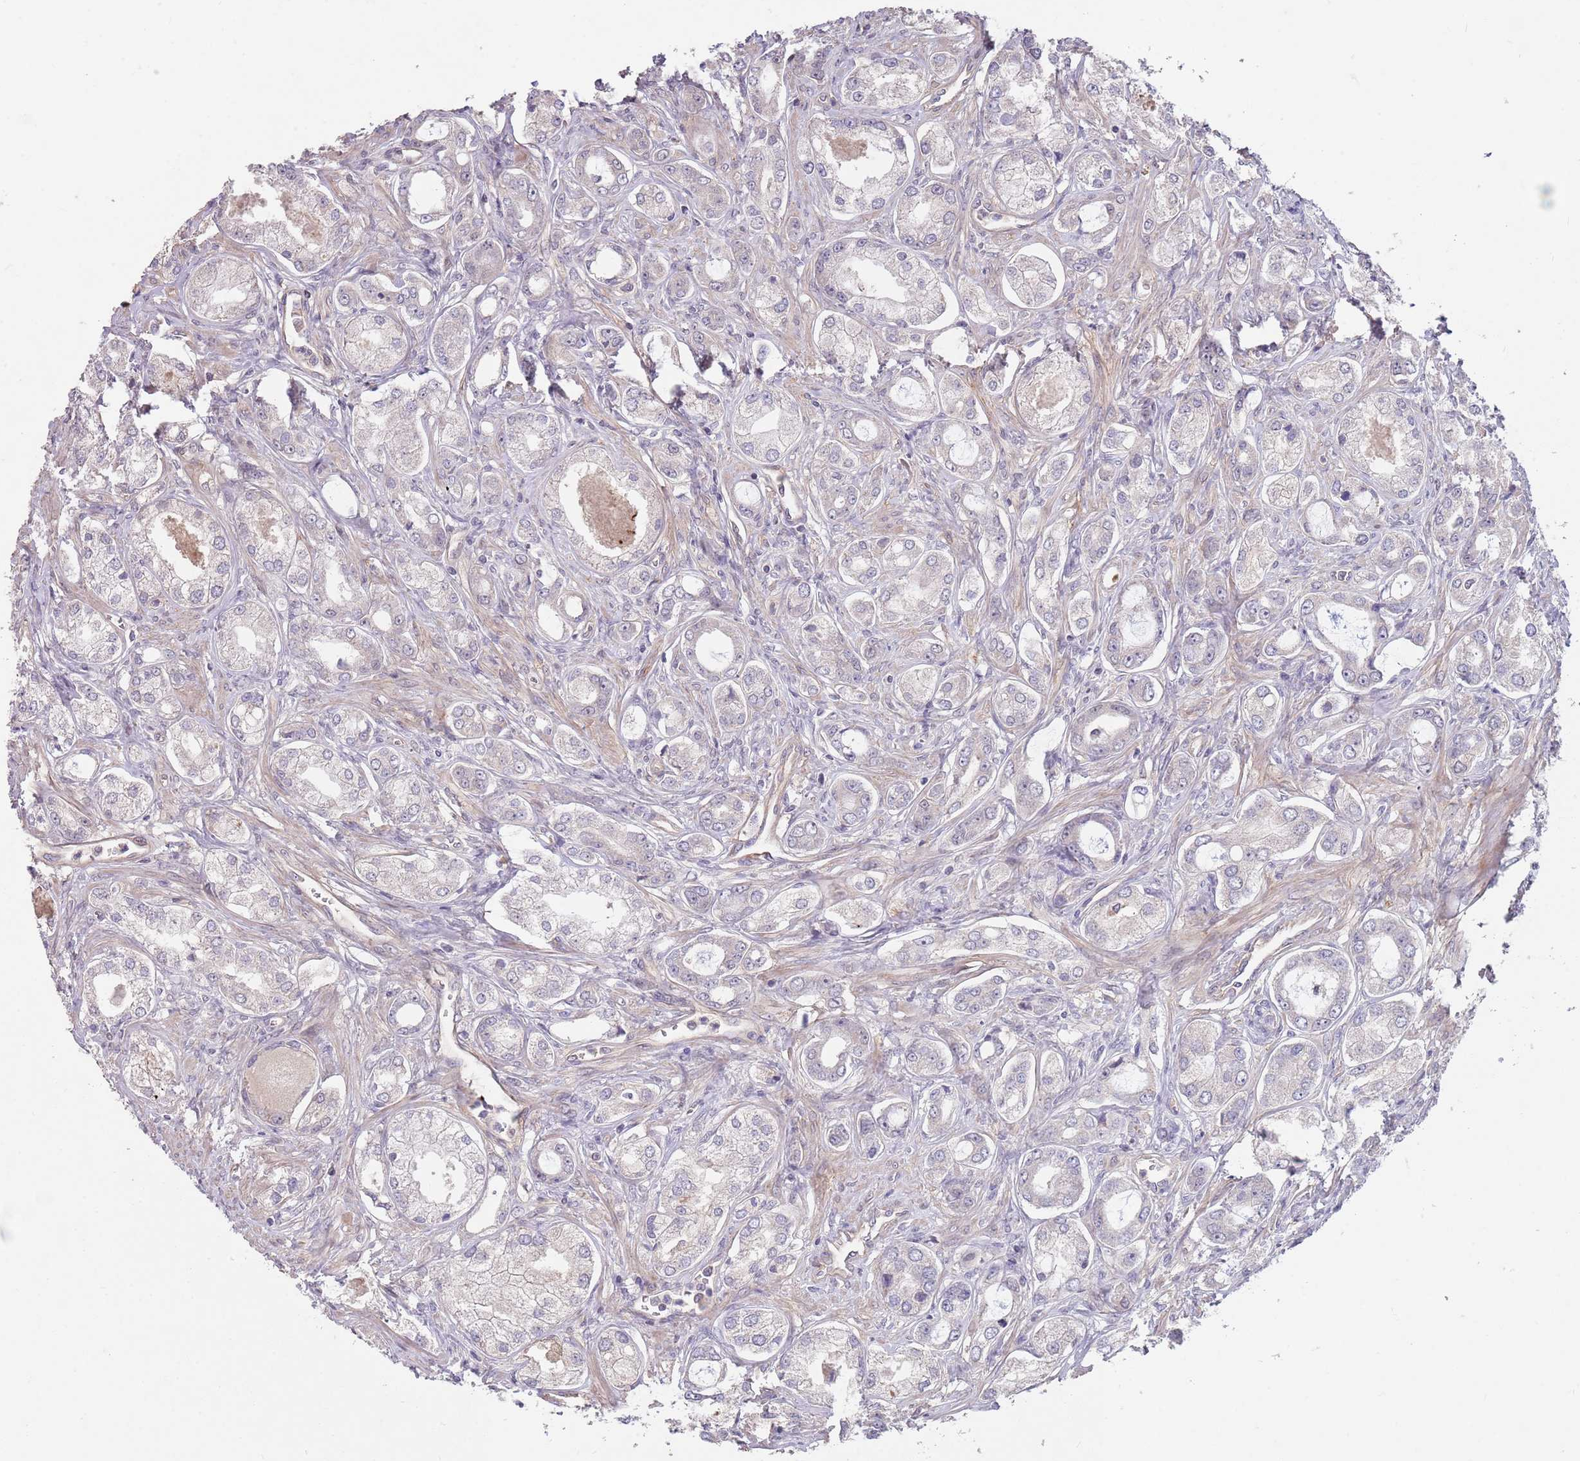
{"staining": {"intensity": "negative", "quantity": "none", "location": "none"}, "tissue": "prostate cancer", "cell_type": "Tumor cells", "image_type": "cancer", "snomed": [{"axis": "morphology", "description": "Adenocarcinoma, Low grade"}, {"axis": "topography", "description": "Prostate"}], "caption": "Tumor cells show no significant expression in prostate cancer. The staining was performed using DAB (3,3'-diaminobenzidine) to visualize the protein expression in brown, while the nuclei were stained in blue with hematoxylin (Magnification: 20x).", "gene": "MEI1", "patient": {"sex": "male", "age": 68}}